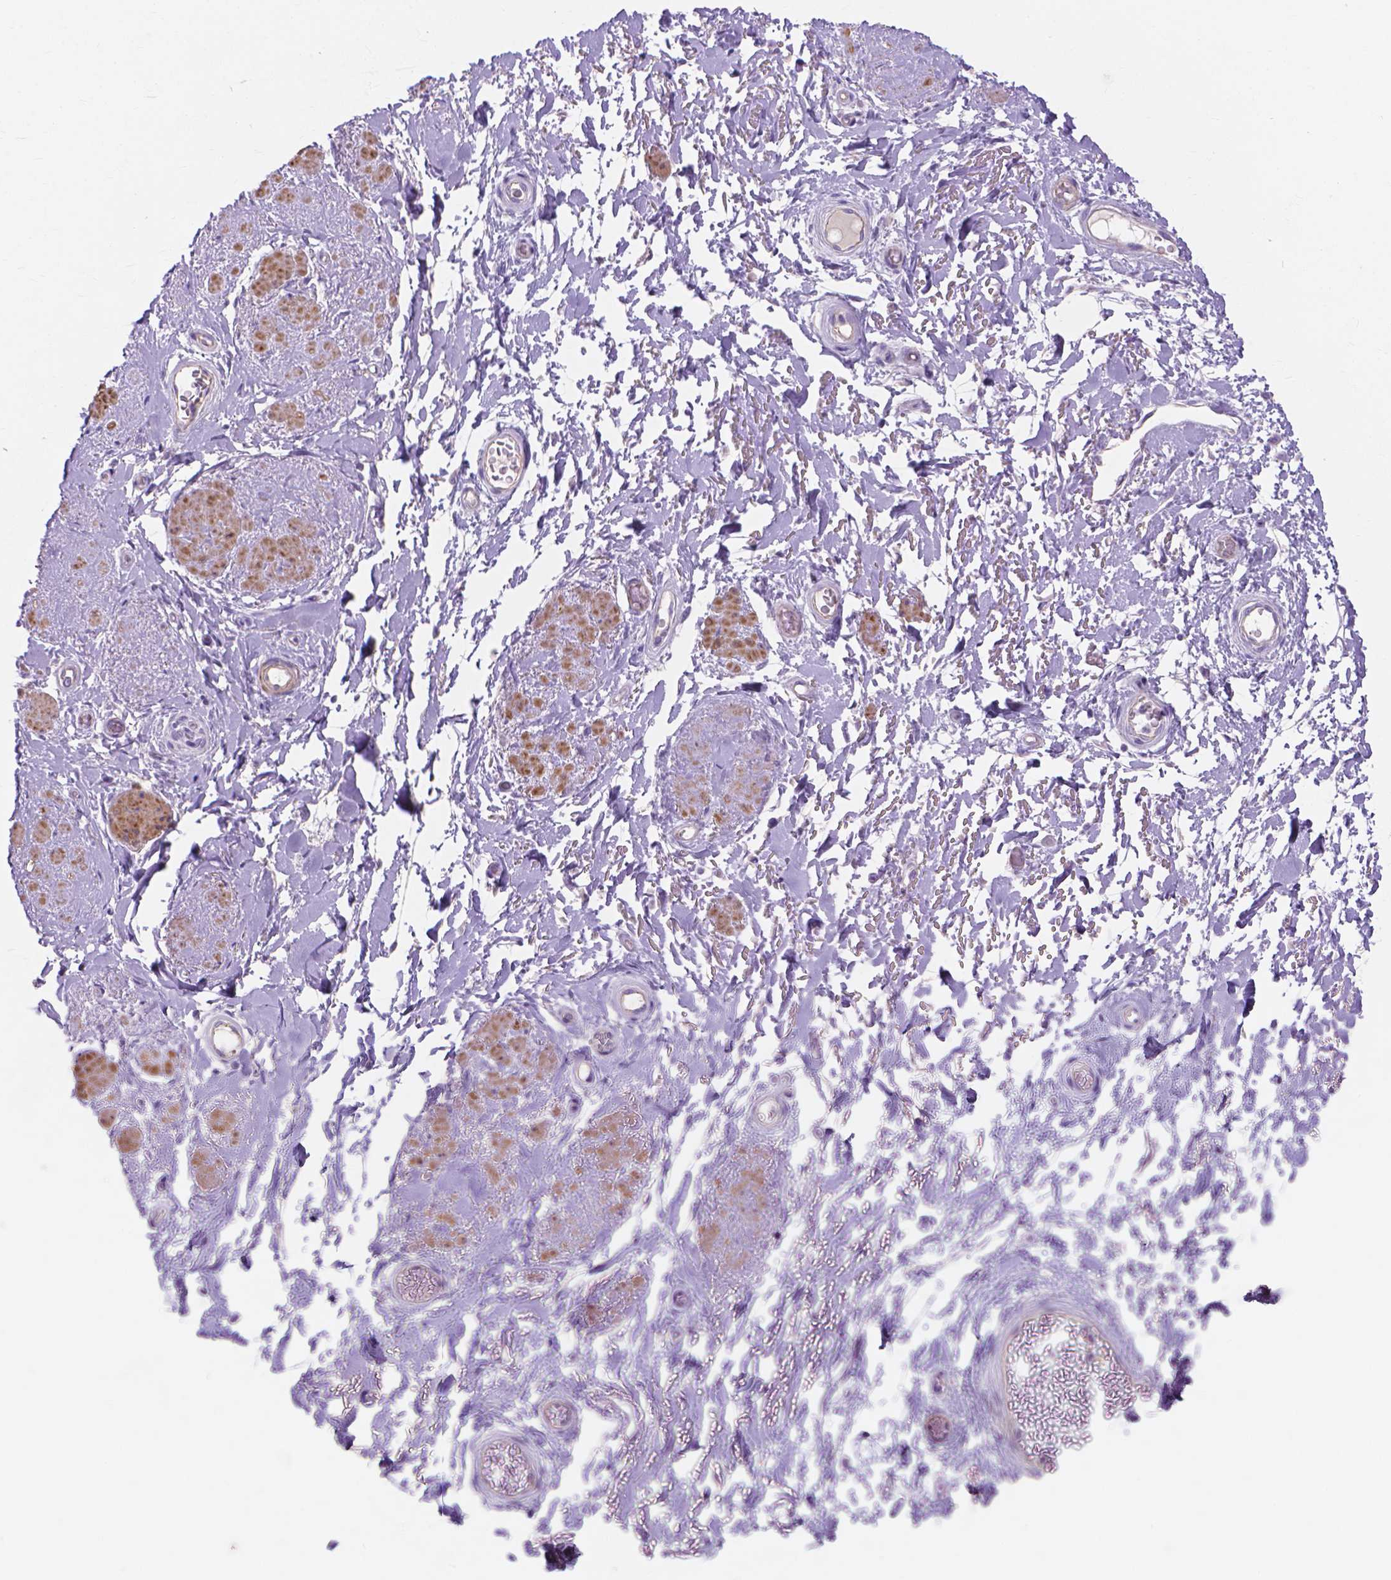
{"staining": {"intensity": "negative", "quantity": "none", "location": "none"}, "tissue": "adipose tissue", "cell_type": "Adipocytes", "image_type": "normal", "snomed": [{"axis": "morphology", "description": "Normal tissue, NOS"}, {"axis": "topography", "description": "Anal"}, {"axis": "topography", "description": "Peripheral nerve tissue"}], "caption": "This is an immunohistochemistry (IHC) histopathology image of normal human adipose tissue. There is no staining in adipocytes.", "gene": "MBLAC1", "patient": {"sex": "male", "age": 53}}